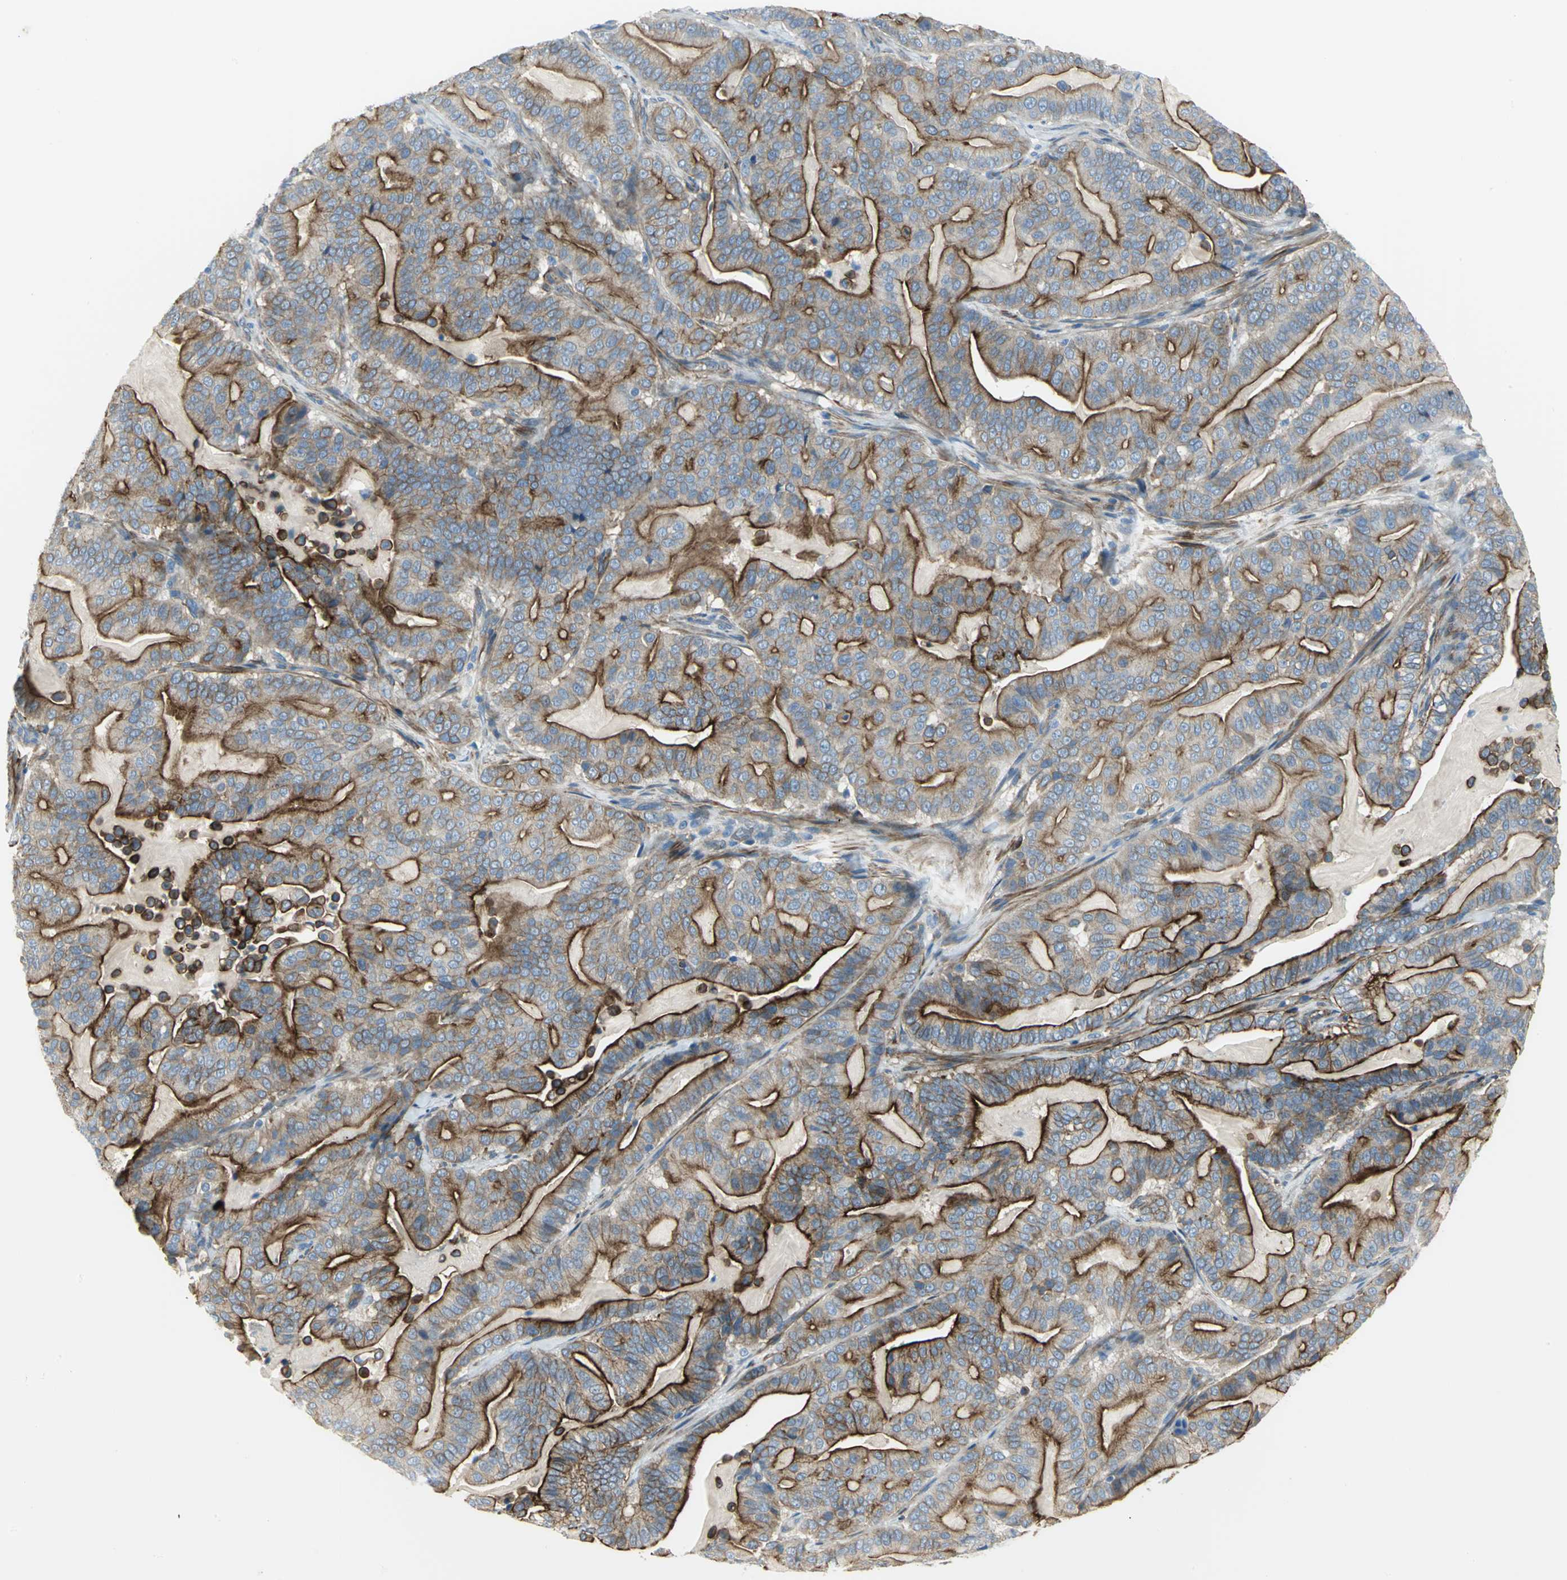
{"staining": {"intensity": "strong", "quantity": ">75%", "location": "cytoplasmic/membranous"}, "tissue": "pancreatic cancer", "cell_type": "Tumor cells", "image_type": "cancer", "snomed": [{"axis": "morphology", "description": "Adenocarcinoma, NOS"}, {"axis": "topography", "description": "Pancreas"}], "caption": "Pancreatic cancer was stained to show a protein in brown. There is high levels of strong cytoplasmic/membranous positivity in approximately >75% of tumor cells.", "gene": "FLNB", "patient": {"sex": "male", "age": 63}}